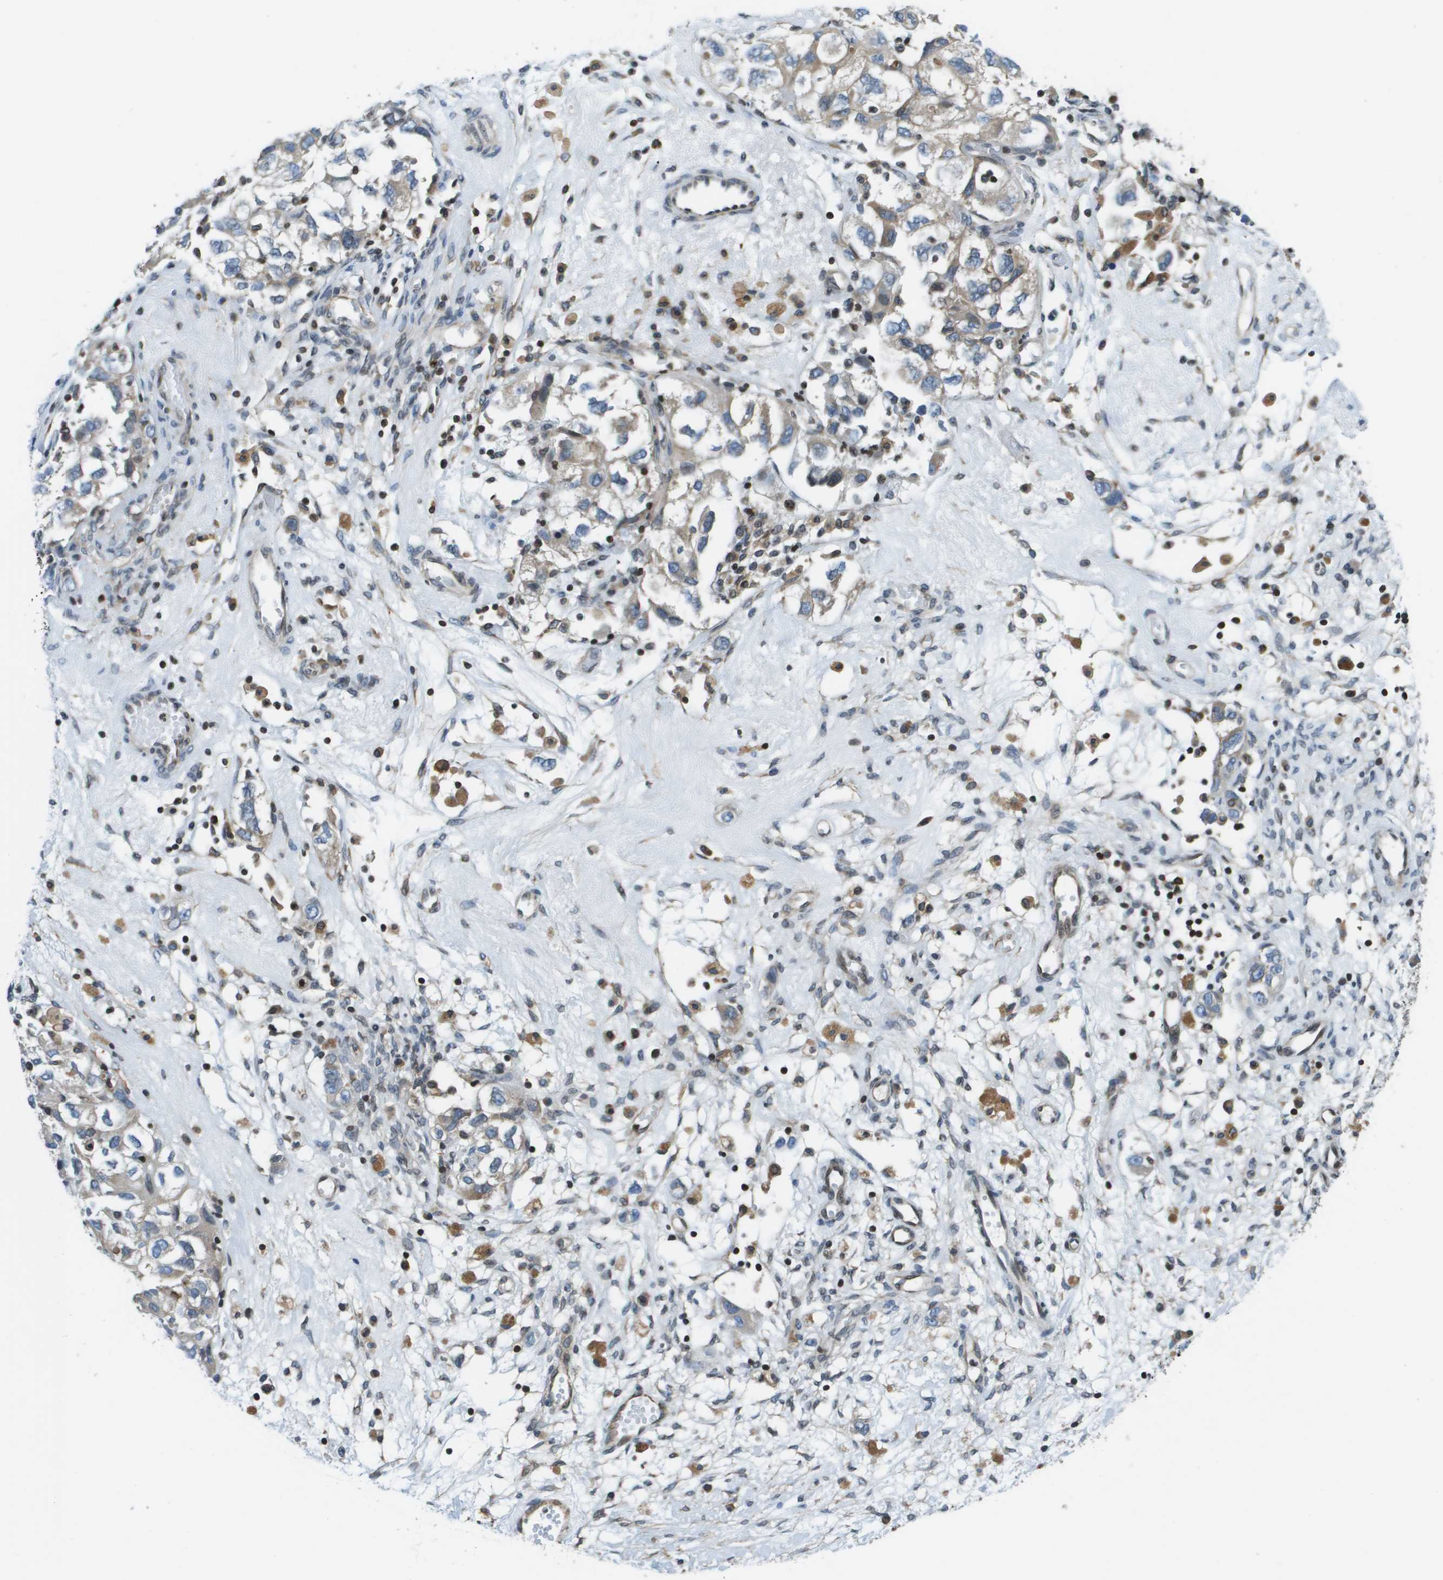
{"staining": {"intensity": "weak", "quantity": "25%-75%", "location": "cytoplasmic/membranous"}, "tissue": "ovarian cancer", "cell_type": "Tumor cells", "image_type": "cancer", "snomed": [{"axis": "morphology", "description": "Carcinoma, NOS"}, {"axis": "morphology", "description": "Cystadenocarcinoma, serous, NOS"}, {"axis": "topography", "description": "Ovary"}], "caption": "Protein staining shows weak cytoplasmic/membranous staining in approximately 25%-75% of tumor cells in serous cystadenocarcinoma (ovarian).", "gene": "ESYT1", "patient": {"sex": "female", "age": 69}}